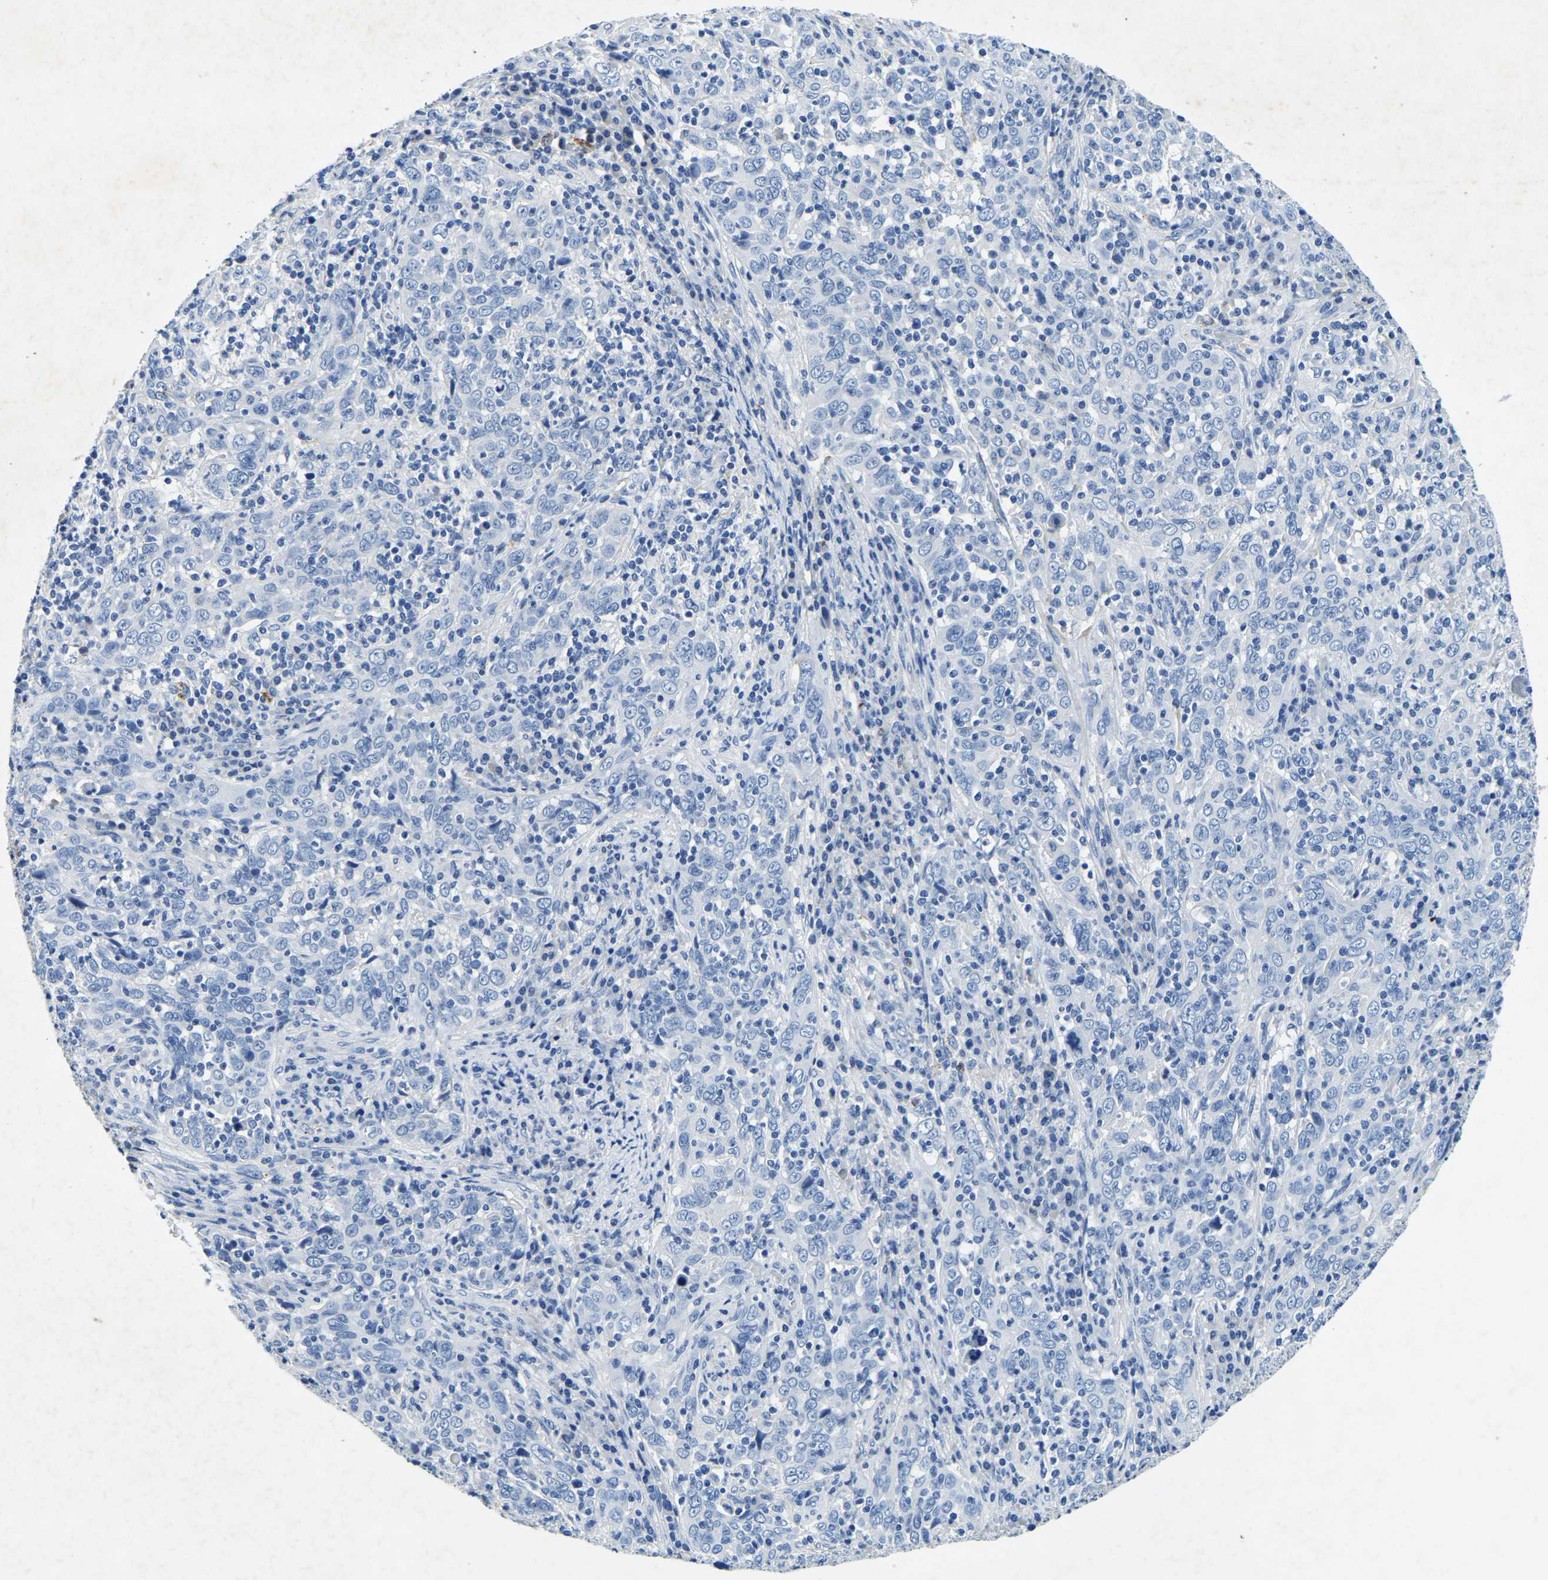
{"staining": {"intensity": "negative", "quantity": "none", "location": "none"}, "tissue": "cervical cancer", "cell_type": "Tumor cells", "image_type": "cancer", "snomed": [{"axis": "morphology", "description": "Squamous cell carcinoma, NOS"}, {"axis": "topography", "description": "Cervix"}], "caption": "The image demonstrates no significant expression in tumor cells of cervical cancer (squamous cell carcinoma). The staining is performed using DAB (3,3'-diaminobenzidine) brown chromogen with nuclei counter-stained in using hematoxylin.", "gene": "UBN2", "patient": {"sex": "female", "age": 46}}